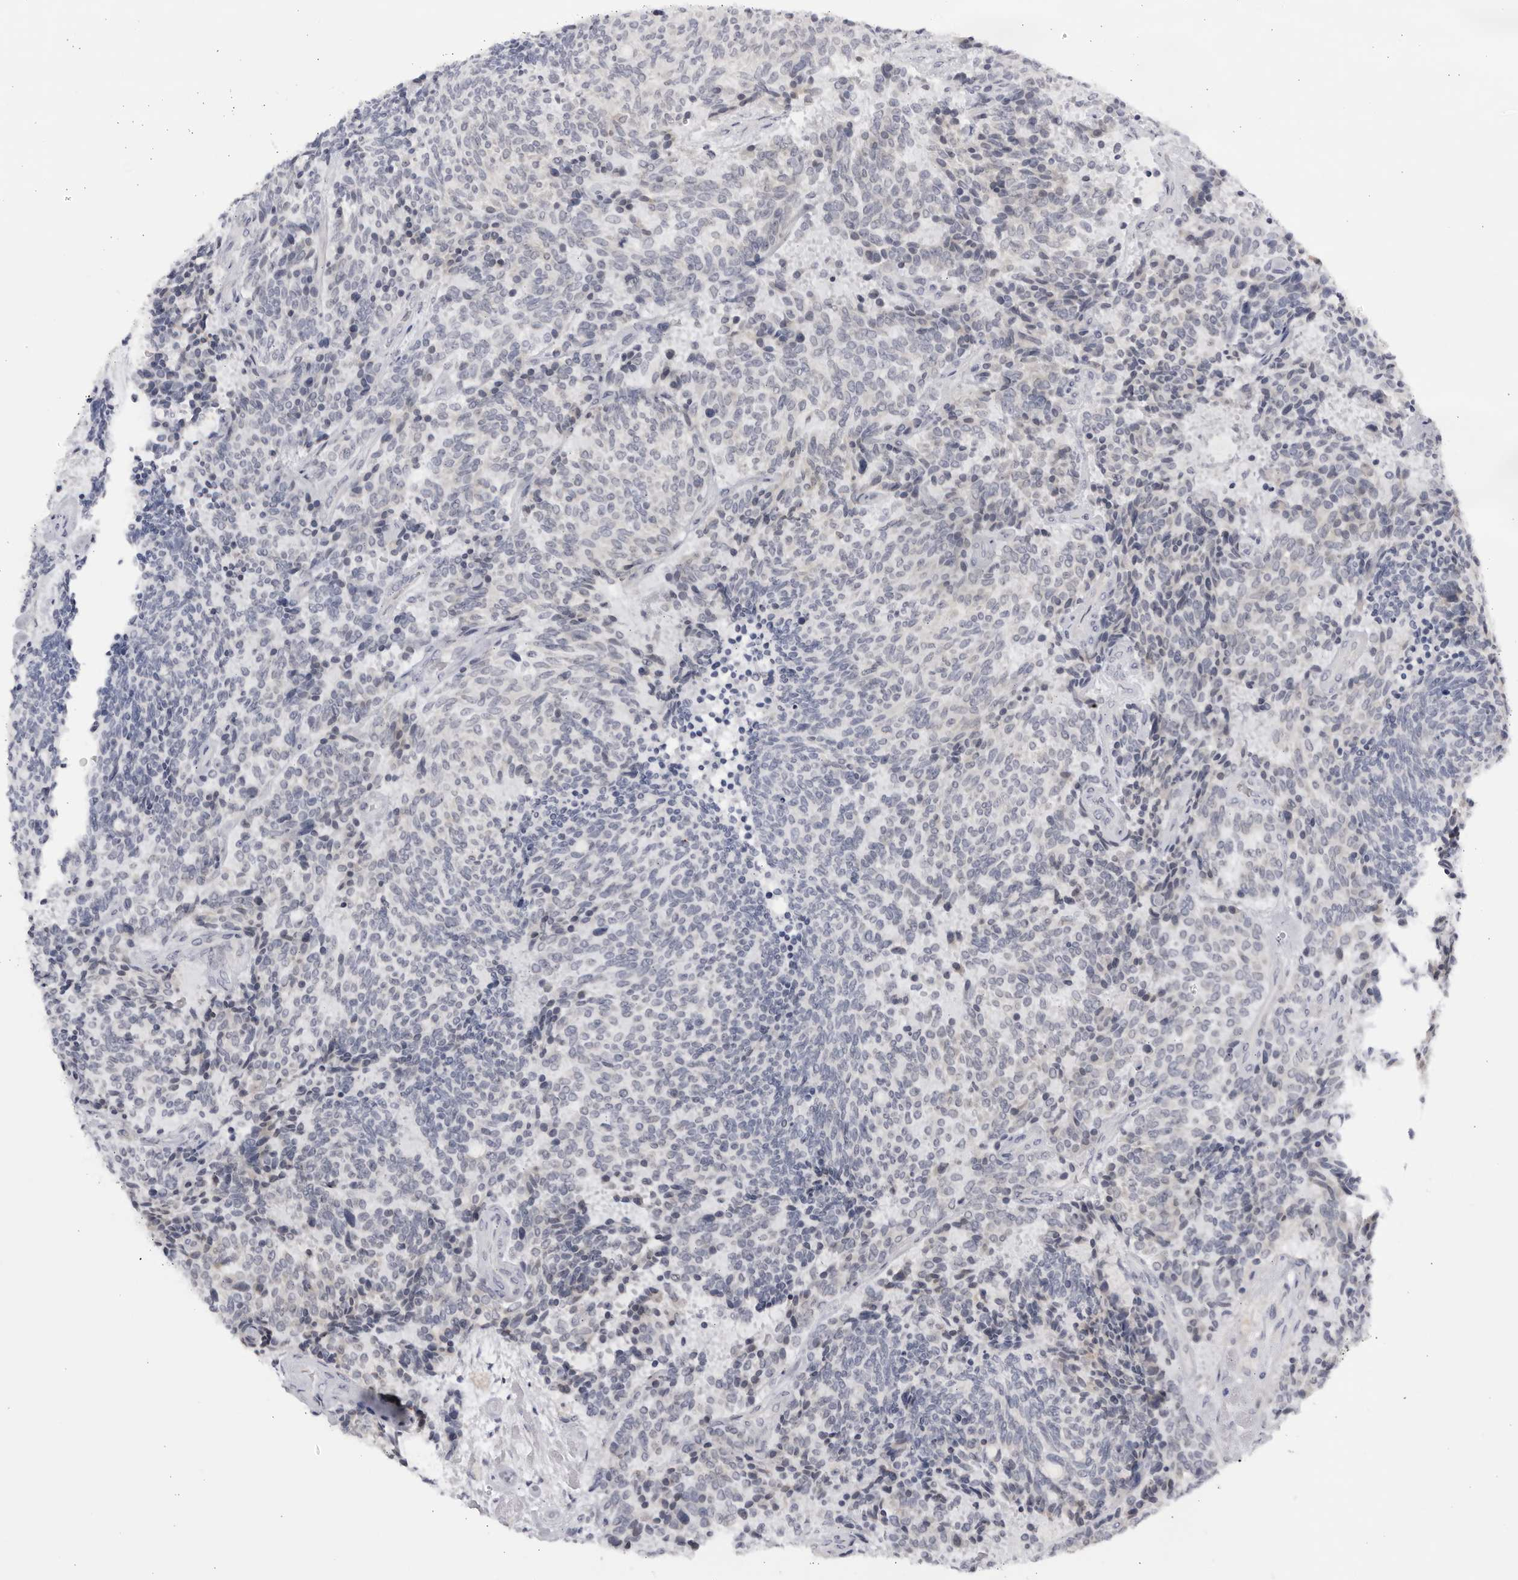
{"staining": {"intensity": "negative", "quantity": "none", "location": "none"}, "tissue": "carcinoid", "cell_type": "Tumor cells", "image_type": "cancer", "snomed": [{"axis": "morphology", "description": "Carcinoid, malignant, NOS"}, {"axis": "topography", "description": "Pancreas"}], "caption": "High power microscopy micrograph of an IHC histopathology image of malignant carcinoid, revealing no significant positivity in tumor cells.", "gene": "CNBD1", "patient": {"sex": "female", "age": 54}}